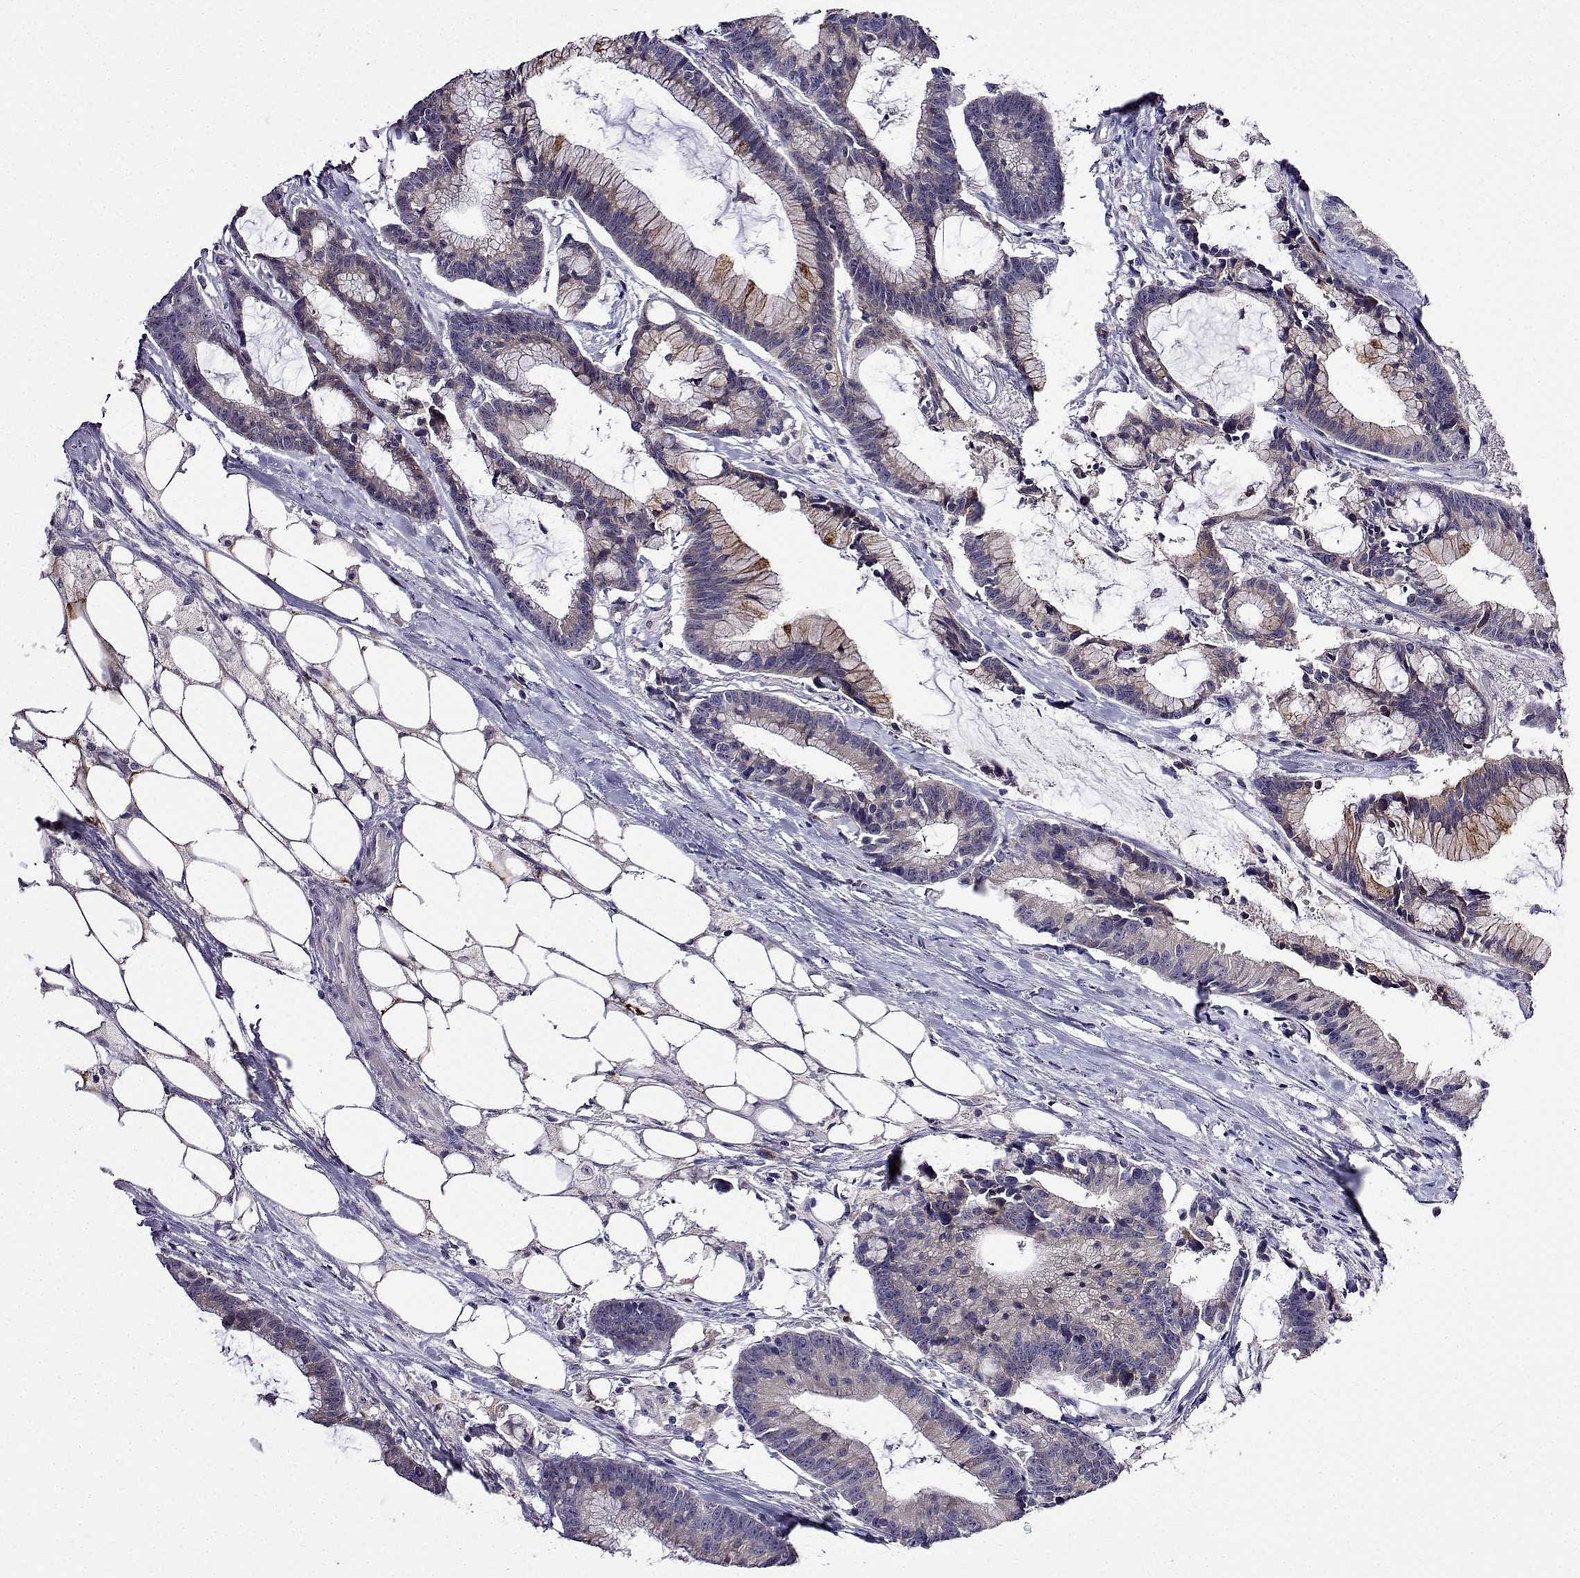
{"staining": {"intensity": "moderate", "quantity": "<25%", "location": "cytoplasmic/membranous"}, "tissue": "colorectal cancer", "cell_type": "Tumor cells", "image_type": "cancer", "snomed": [{"axis": "morphology", "description": "Adenocarcinoma, NOS"}, {"axis": "topography", "description": "Colon"}], "caption": "About <25% of tumor cells in human adenocarcinoma (colorectal) show moderate cytoplasmic/membranous protein staining as visualized by brown immunohistochemical staining.", "gene": "SULT2A1", "patient": {"sex": "female", "age": 78}}